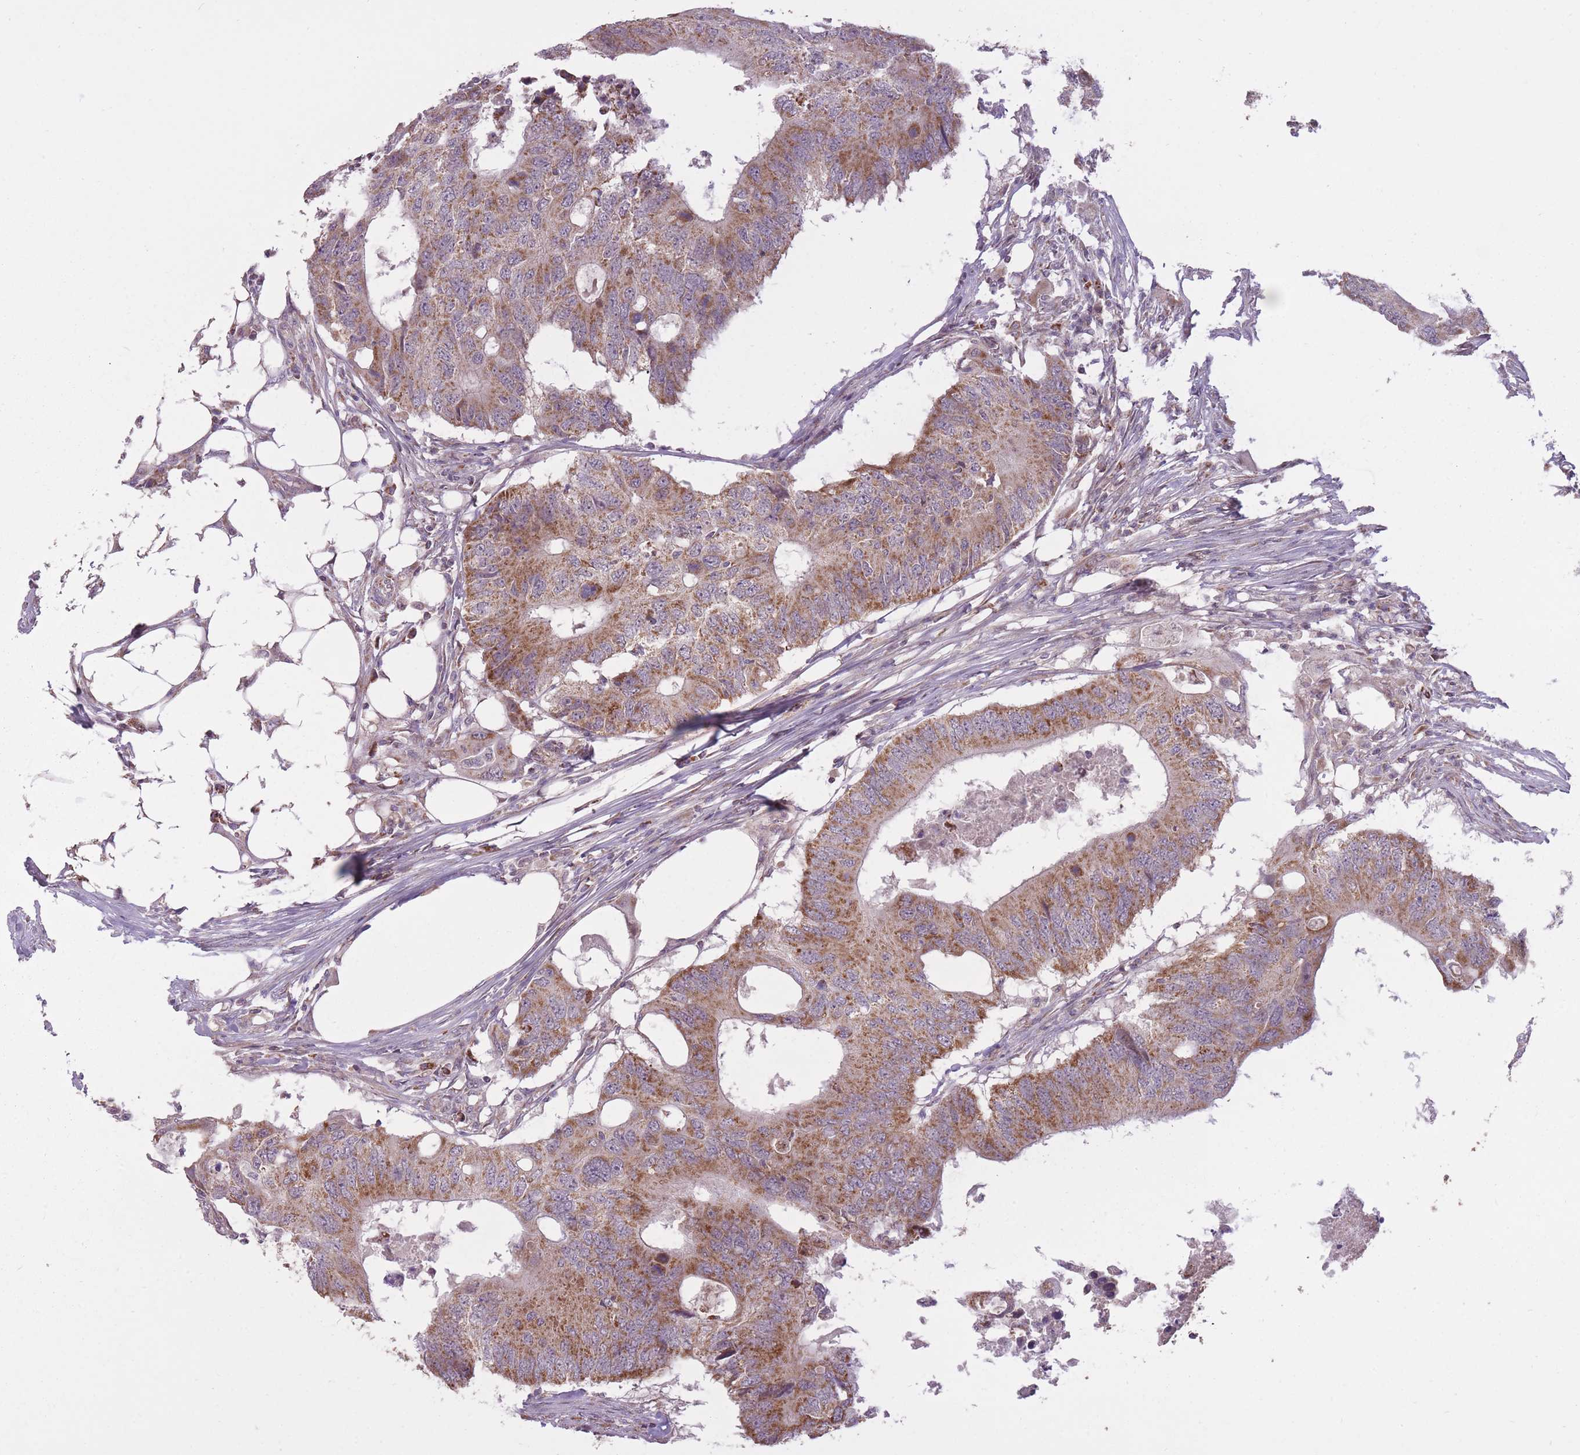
{"staining": {"intensity": "moderate", "quantity": ">75%", "location": "cytoplasmic/membranous"}, "tissue": "colorectal cancer", "cell_type": "Tumor cells", "image_type": "cancer", "snomed": [{"axis": "morphology", "description": "Adenocarcinoma, NOS"}, {"axis": "topography", "description": "Colon"}], "caption": "Human adenocarcinoma (colorectal) stained for a protein (brown) displays moderate cytoplasmic/membranous positive positivity in approximately >75% of tumor cells.", "gene": "LIN7C", "patient": {"sex": "male", "age": 71}}